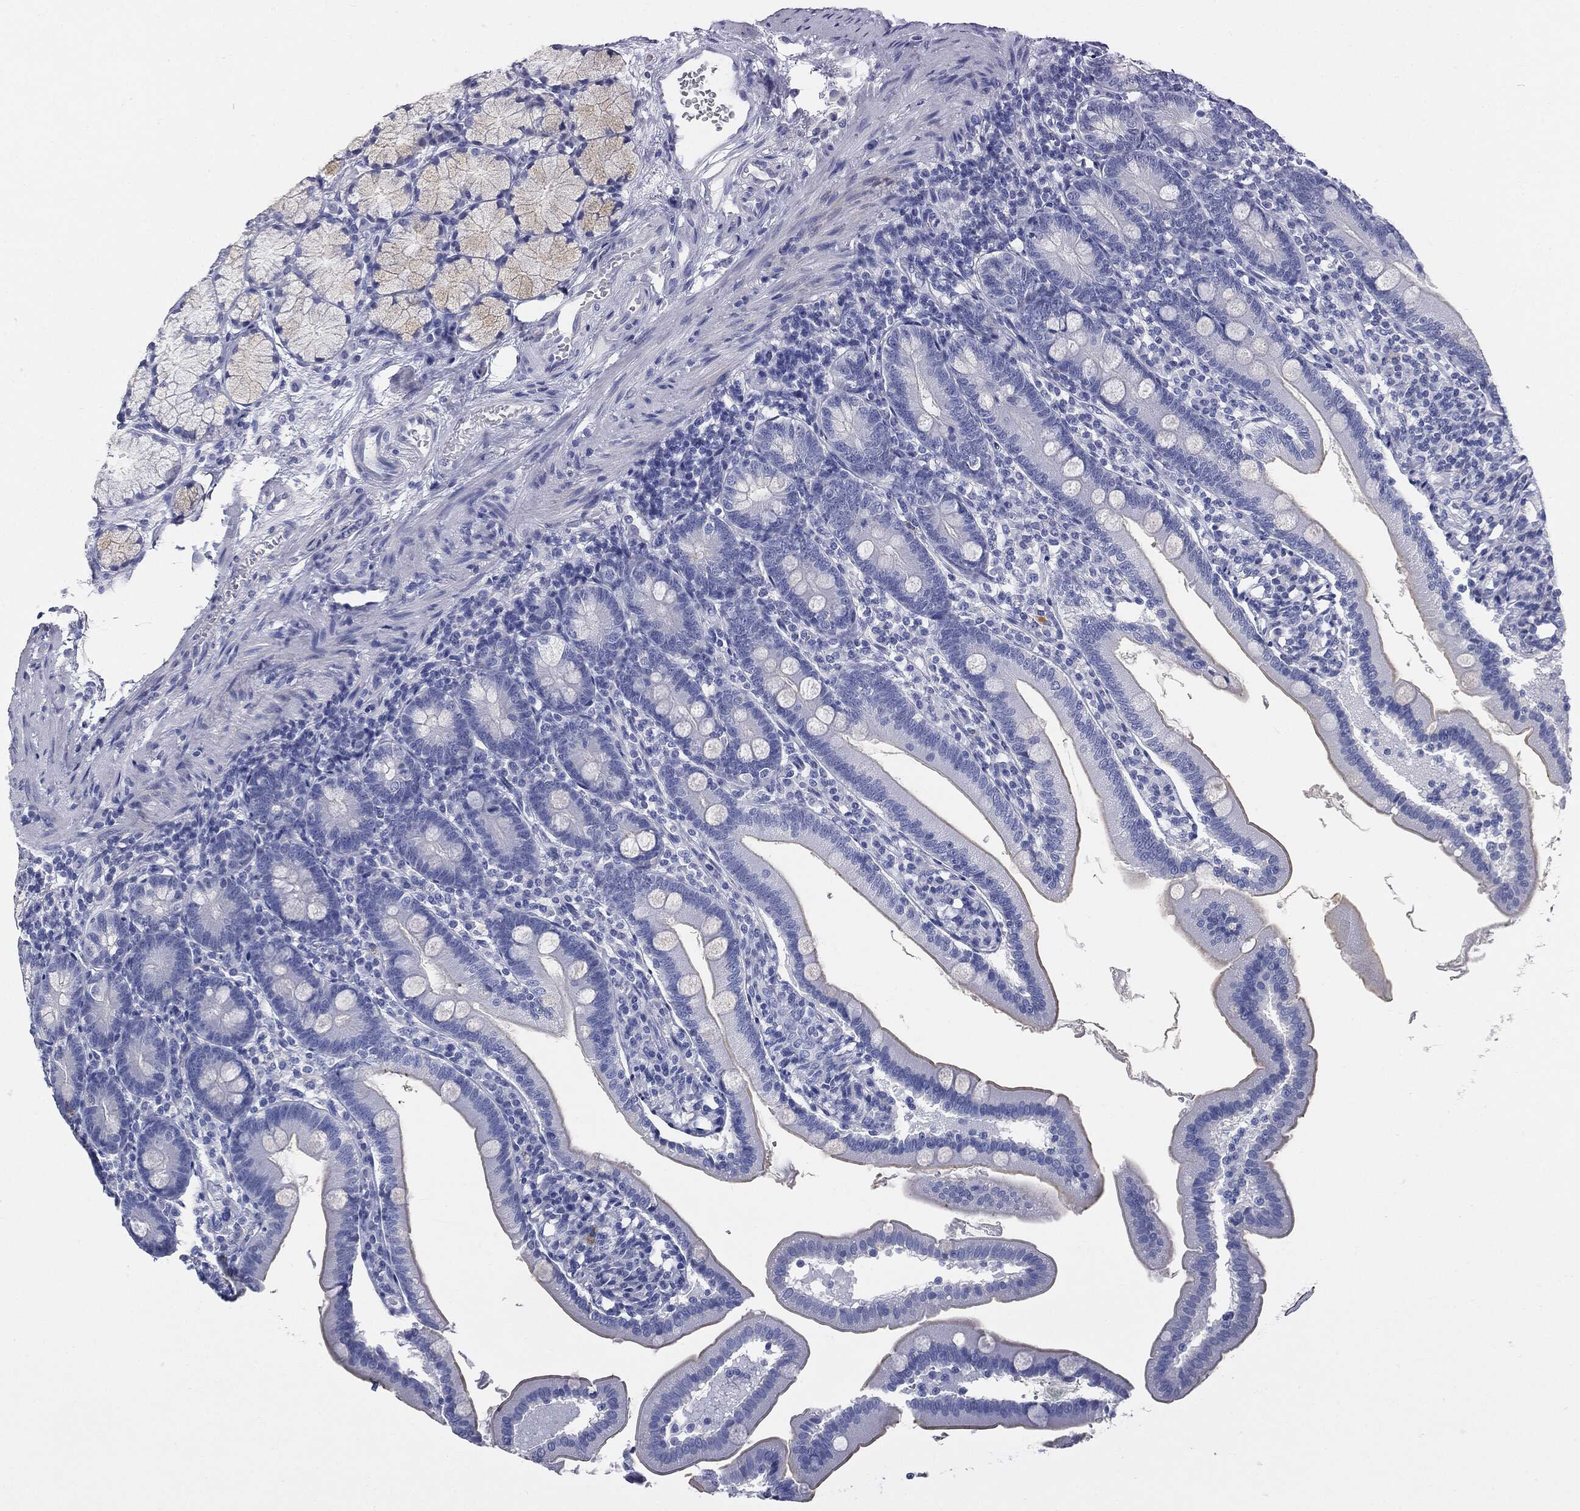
{"staining": {"intensity": "negative", "quantity": "none", "location": "none"}, "tissue": "duodenum", "cell_type": "Glandular cells", "image_type": "normal", "snomed": [{"axis": "morphology", "description": "Normal tissue, NOS"}, {"axis": "topography", "description": "Duodenum"}], "caption": "Immunohistochemistry of benign human duodenum exhibits no expression in glandular cells.", "gene": "CUZD1", "patient": {"sex": "female", "age": 67}}